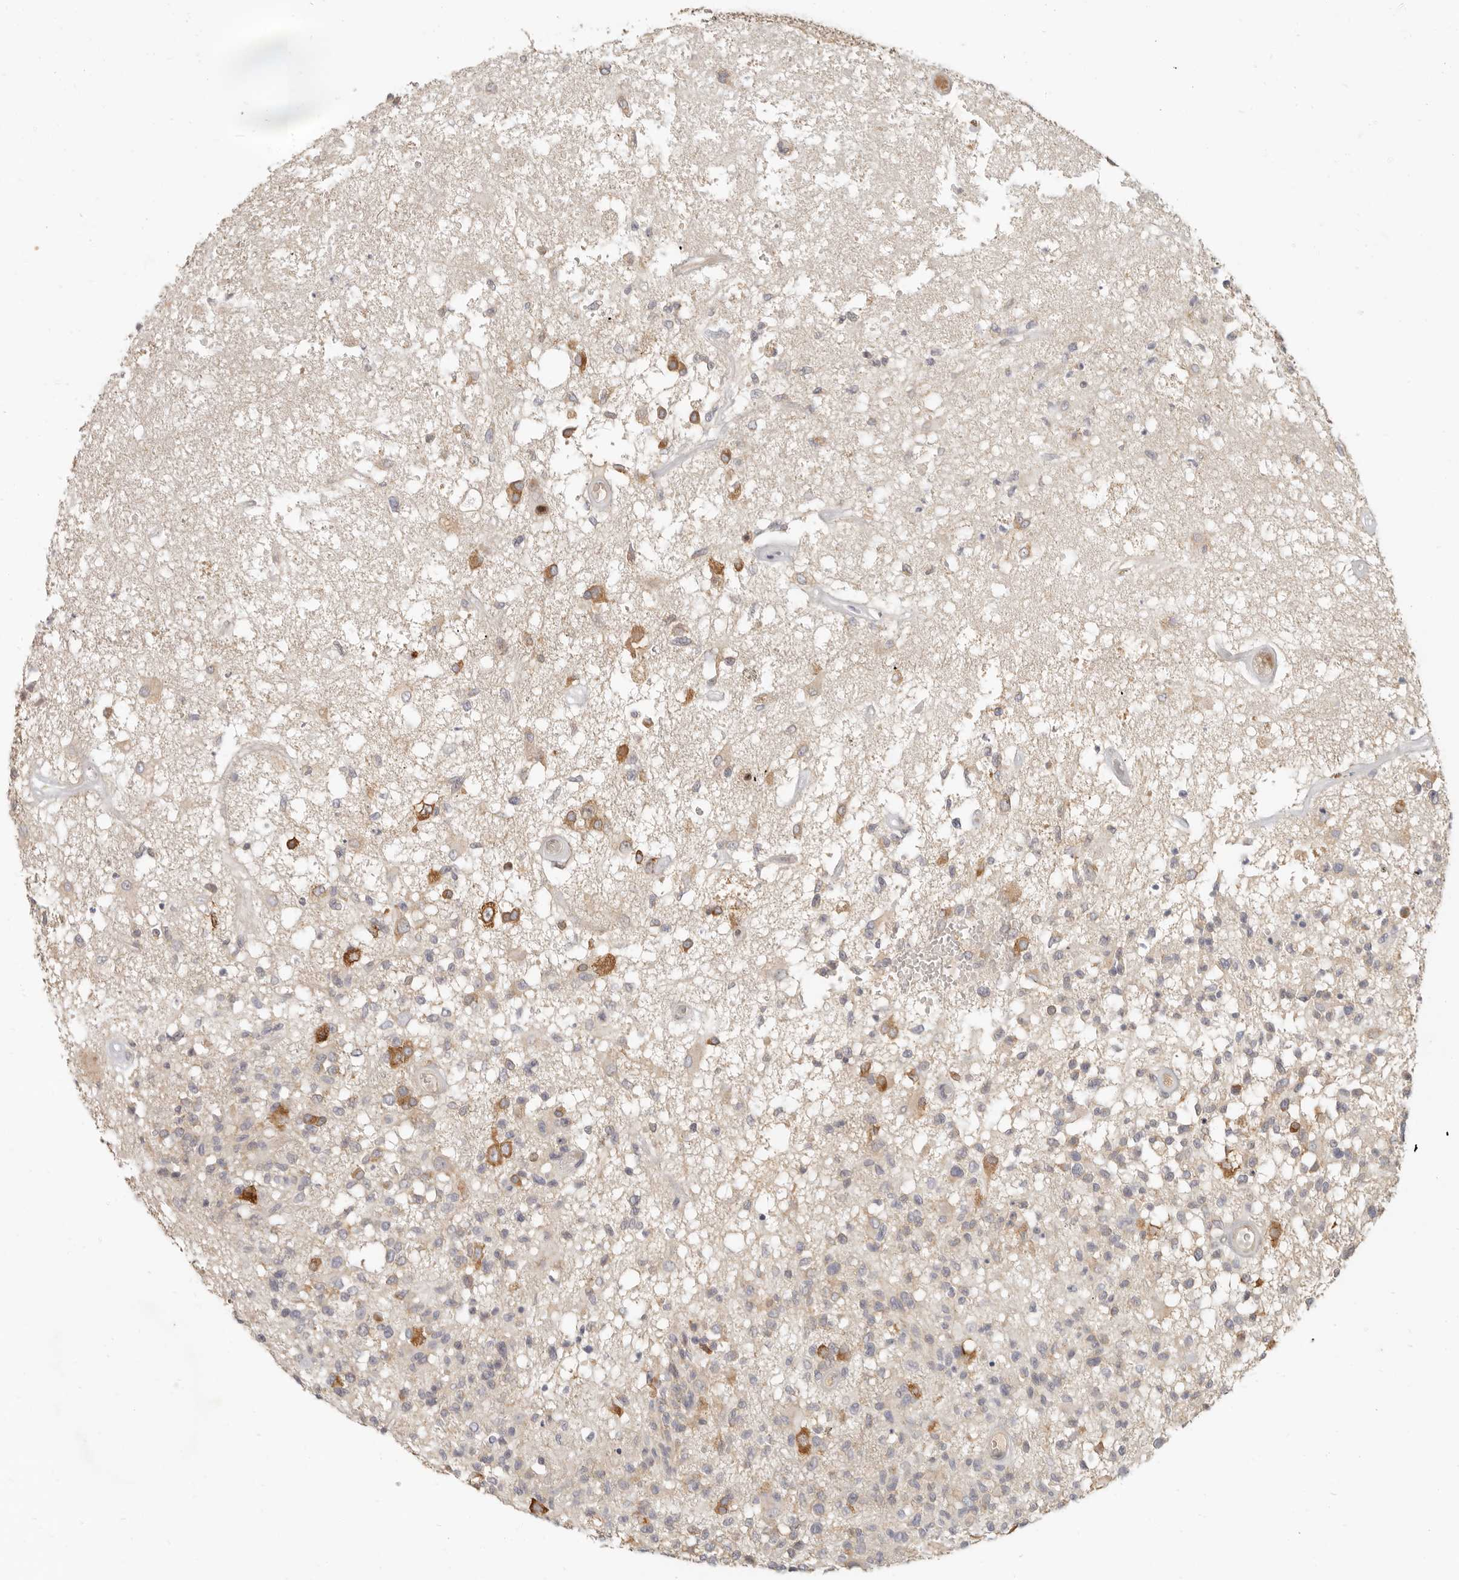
{"staining": {"intensity": "moderate", "quantity": "<25%", "location": "cytoplasmic/membranous"}, "tissue": "glioma", "cell_type": "Tumor cells", "image_type": "cancer", "snomed": [{"axis": "morphology", "description": "Glioma, malignant, High grade"}, {"axis": "morphology", "description": "Glioblastoma, NOS"}, {"axis": "topography", "description": "Brain"}], "caption": "Immunohistochemistry (DAB (3,3'-diaminobenzidine)) staining of human glioblastoma reveals moderate cytoplasmic/membranous protein positivity in approximately <25% of tumor cells.", "gene": "PABPC4", "patient": {"sex": "male", "age": 60}}